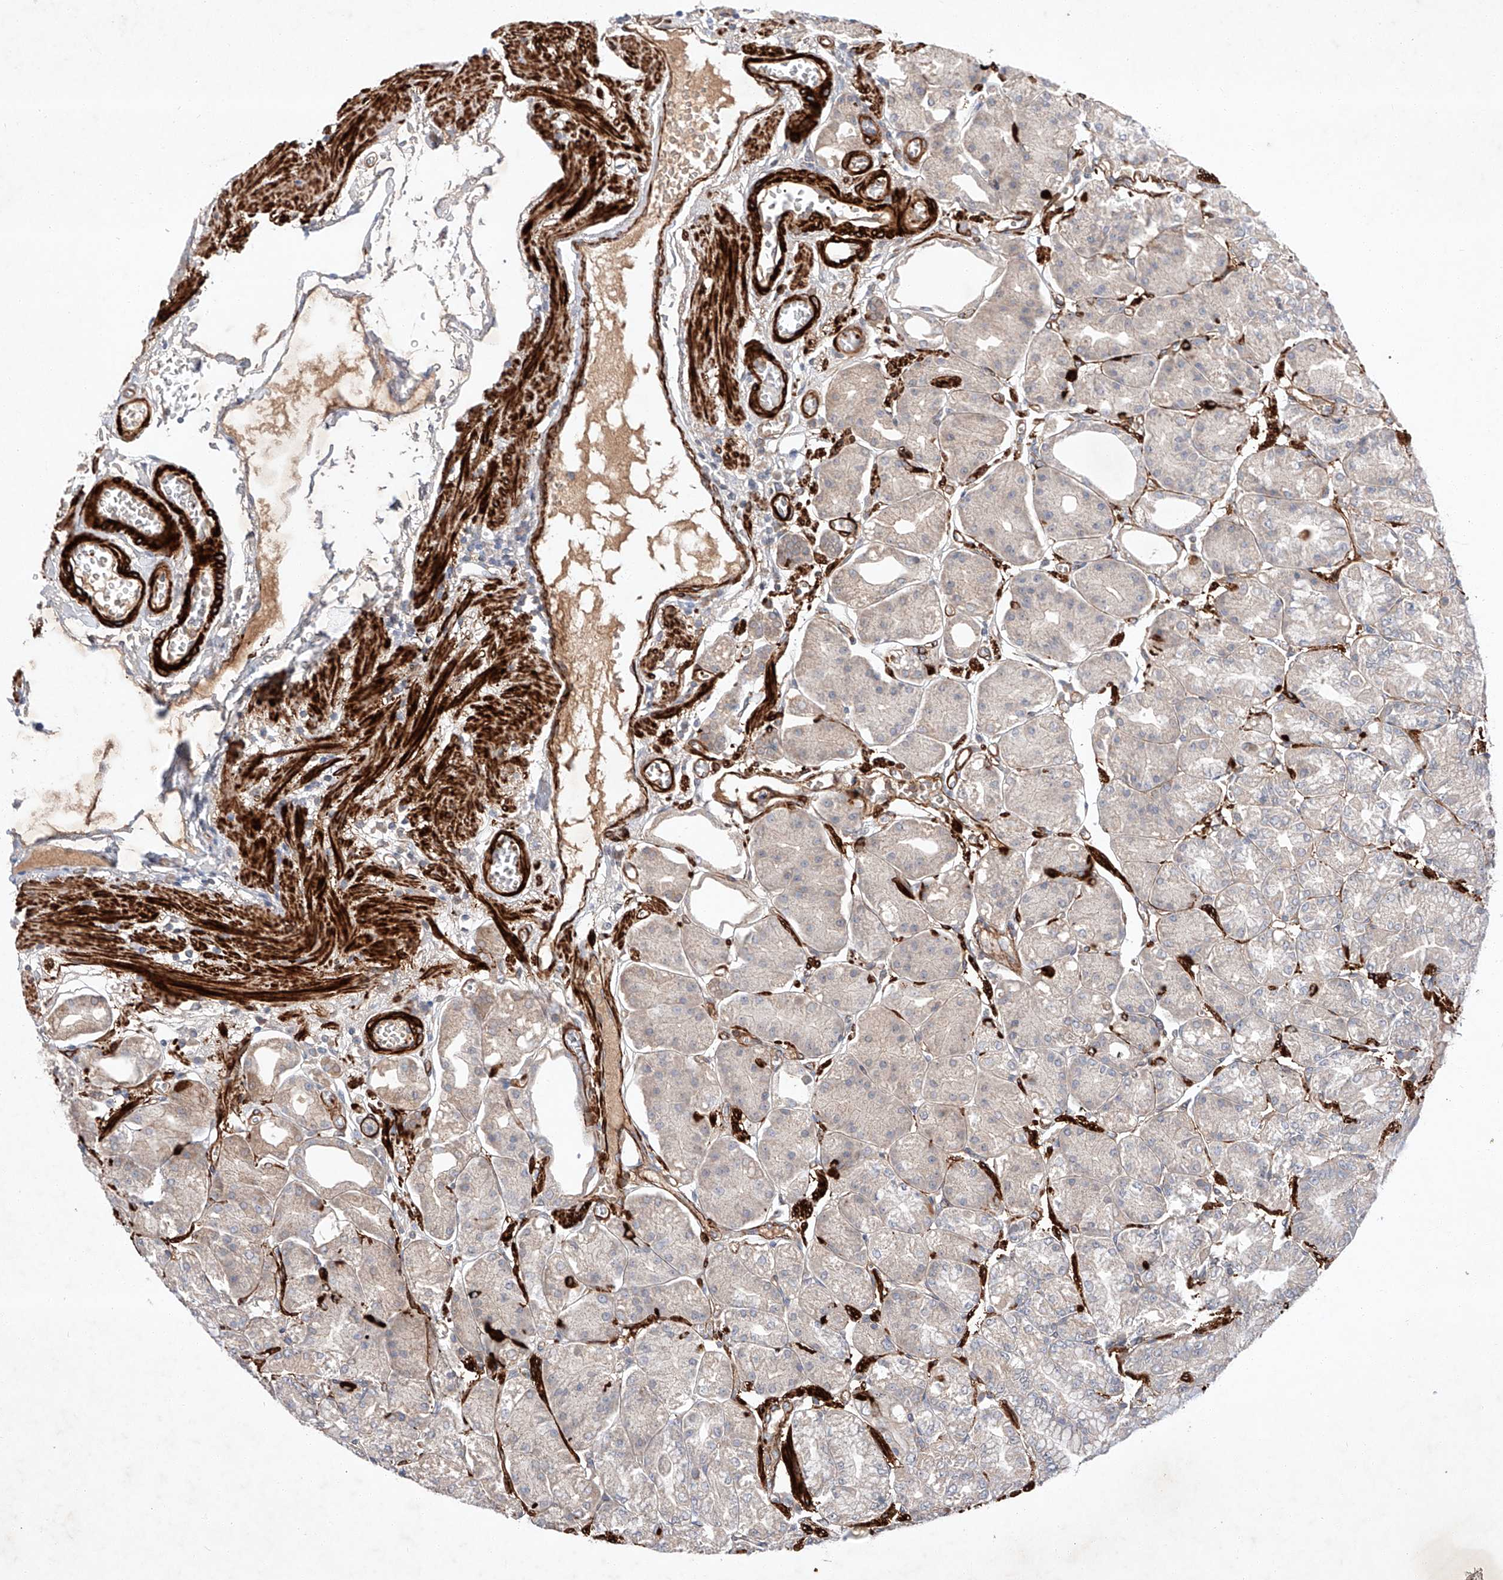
{"staining": {"intensity": "weak", "quantity": "<25%", "location": "cytoplasmic/membranous"}, "tissue": "stomach", "cell_type": "Glandular cells", "image_type": "normal", "snomed": [{"axis": "morphology", "description": "Normal tissue, NOS"}, {"axis": "topography", "description": "Stomach, lower"}], "caption": "Photomicrograph shows no protein positivity in glandular cells of normal stomach. (DAB immunohistochemistry (IHC), high magnification).", "gene": "ARHGAP33", "patient": {"sex": "male", "age": 71}}